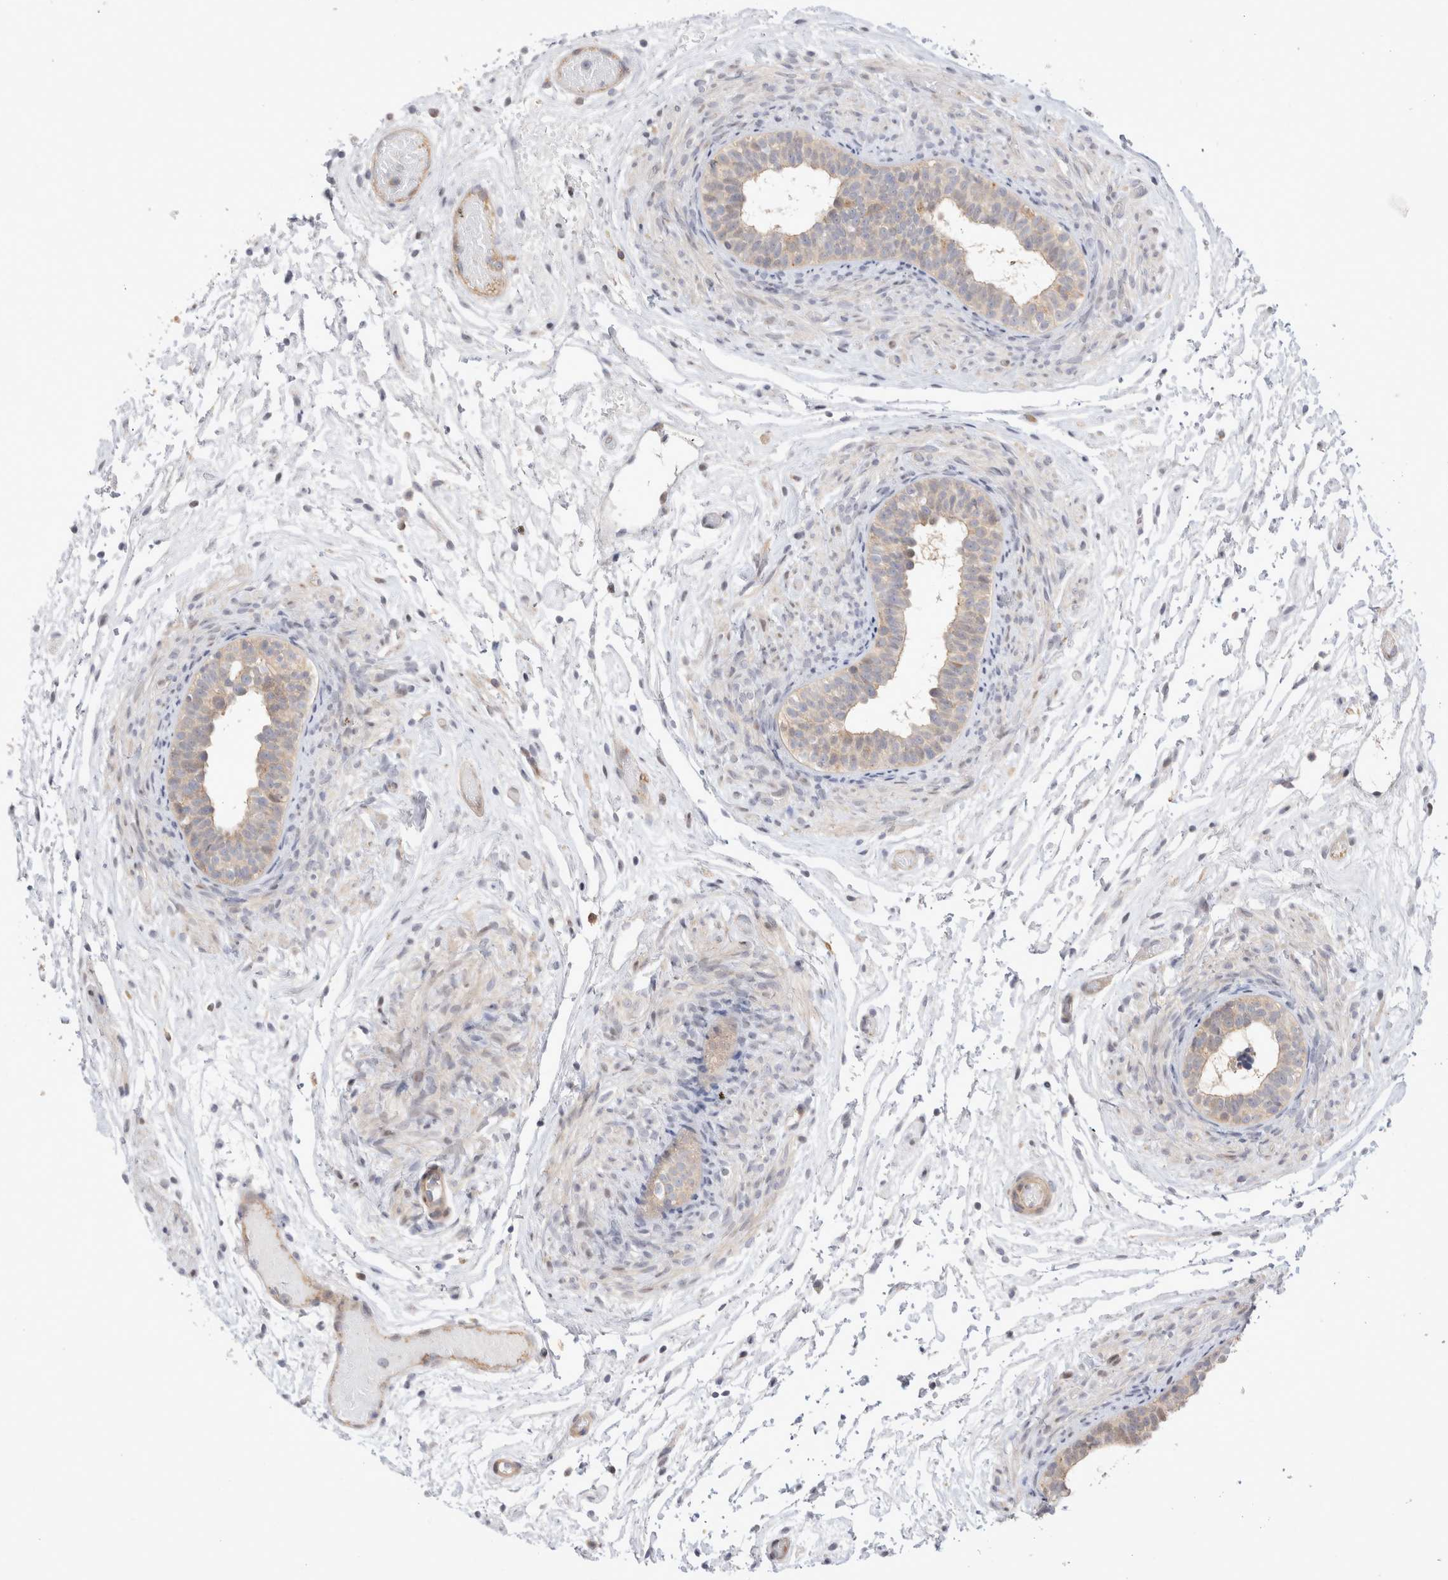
{"staining": {"intensity": "moderate", "quantity": ">75%", "location": "cytoplasmic/membranous,nuclear"}, "tissue": "epididymis", "cell_type": "Glandular cells", "image_type": "normal", "snomed": [{"axis": "morphology", "description": "Normal tissue, NOS"}, {"axis": "topography", "description": "Epididymis"}], "caption": "A medium amount of moderate cytoplasmic/membranous,nuclear expression is appreciated in about >75% of glandular cells in normal epididymis.", "gene": "HTT", "patient": {"sex": "male", "age": 5}}